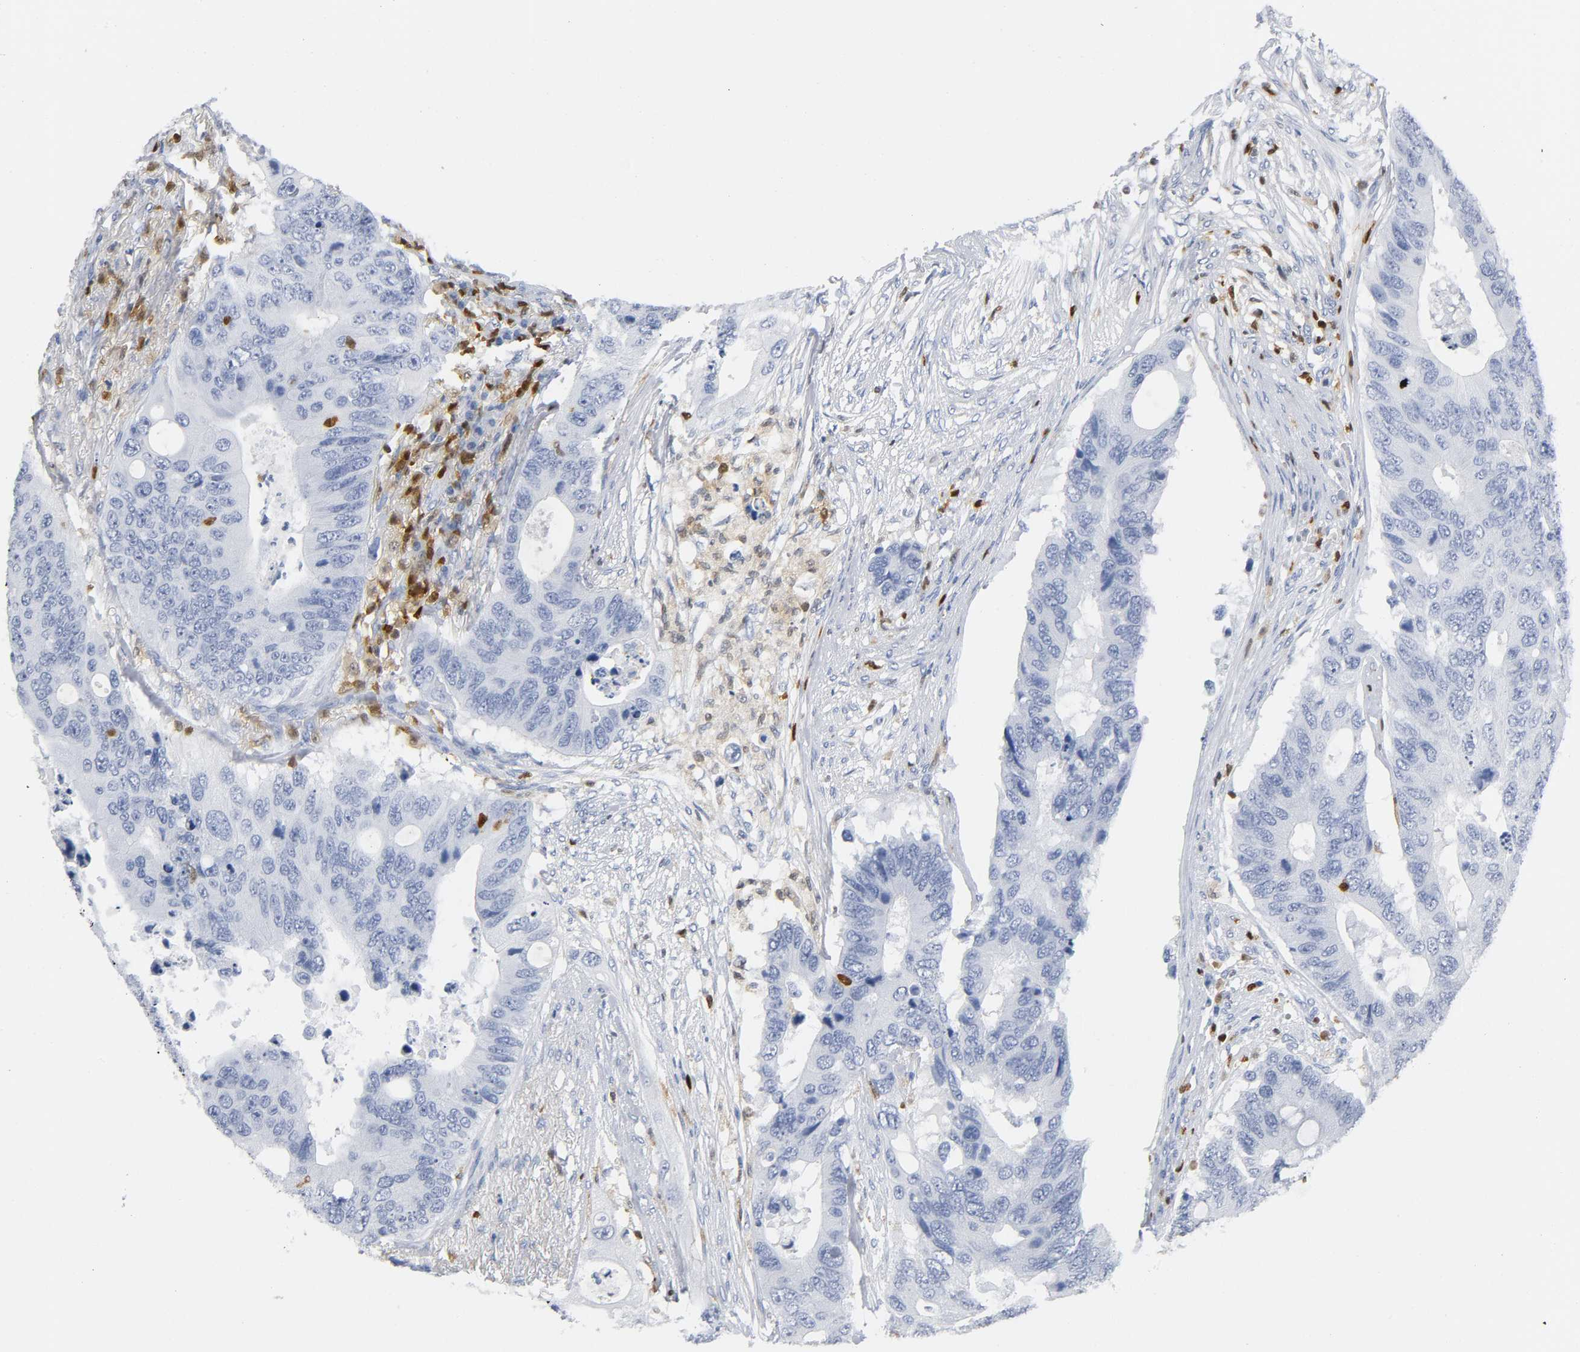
{"staining": {"intensity": "negative", "quantity": "none", "location": "none"}, "tissue": "colorectal cancer", "cell_type": "Tumor cells", "image_type": "cancer", "snomed": [{"axis": "morphology", "description": "Adenocarcinoma, NOS"}, {"axis": "topography", "description": "Colon"}], "caption": "Tumor cells are negative for brown protein staining in colorectal cancer.", "gene": "DOK2", "patient": {"sex": "male", "age": 71}}